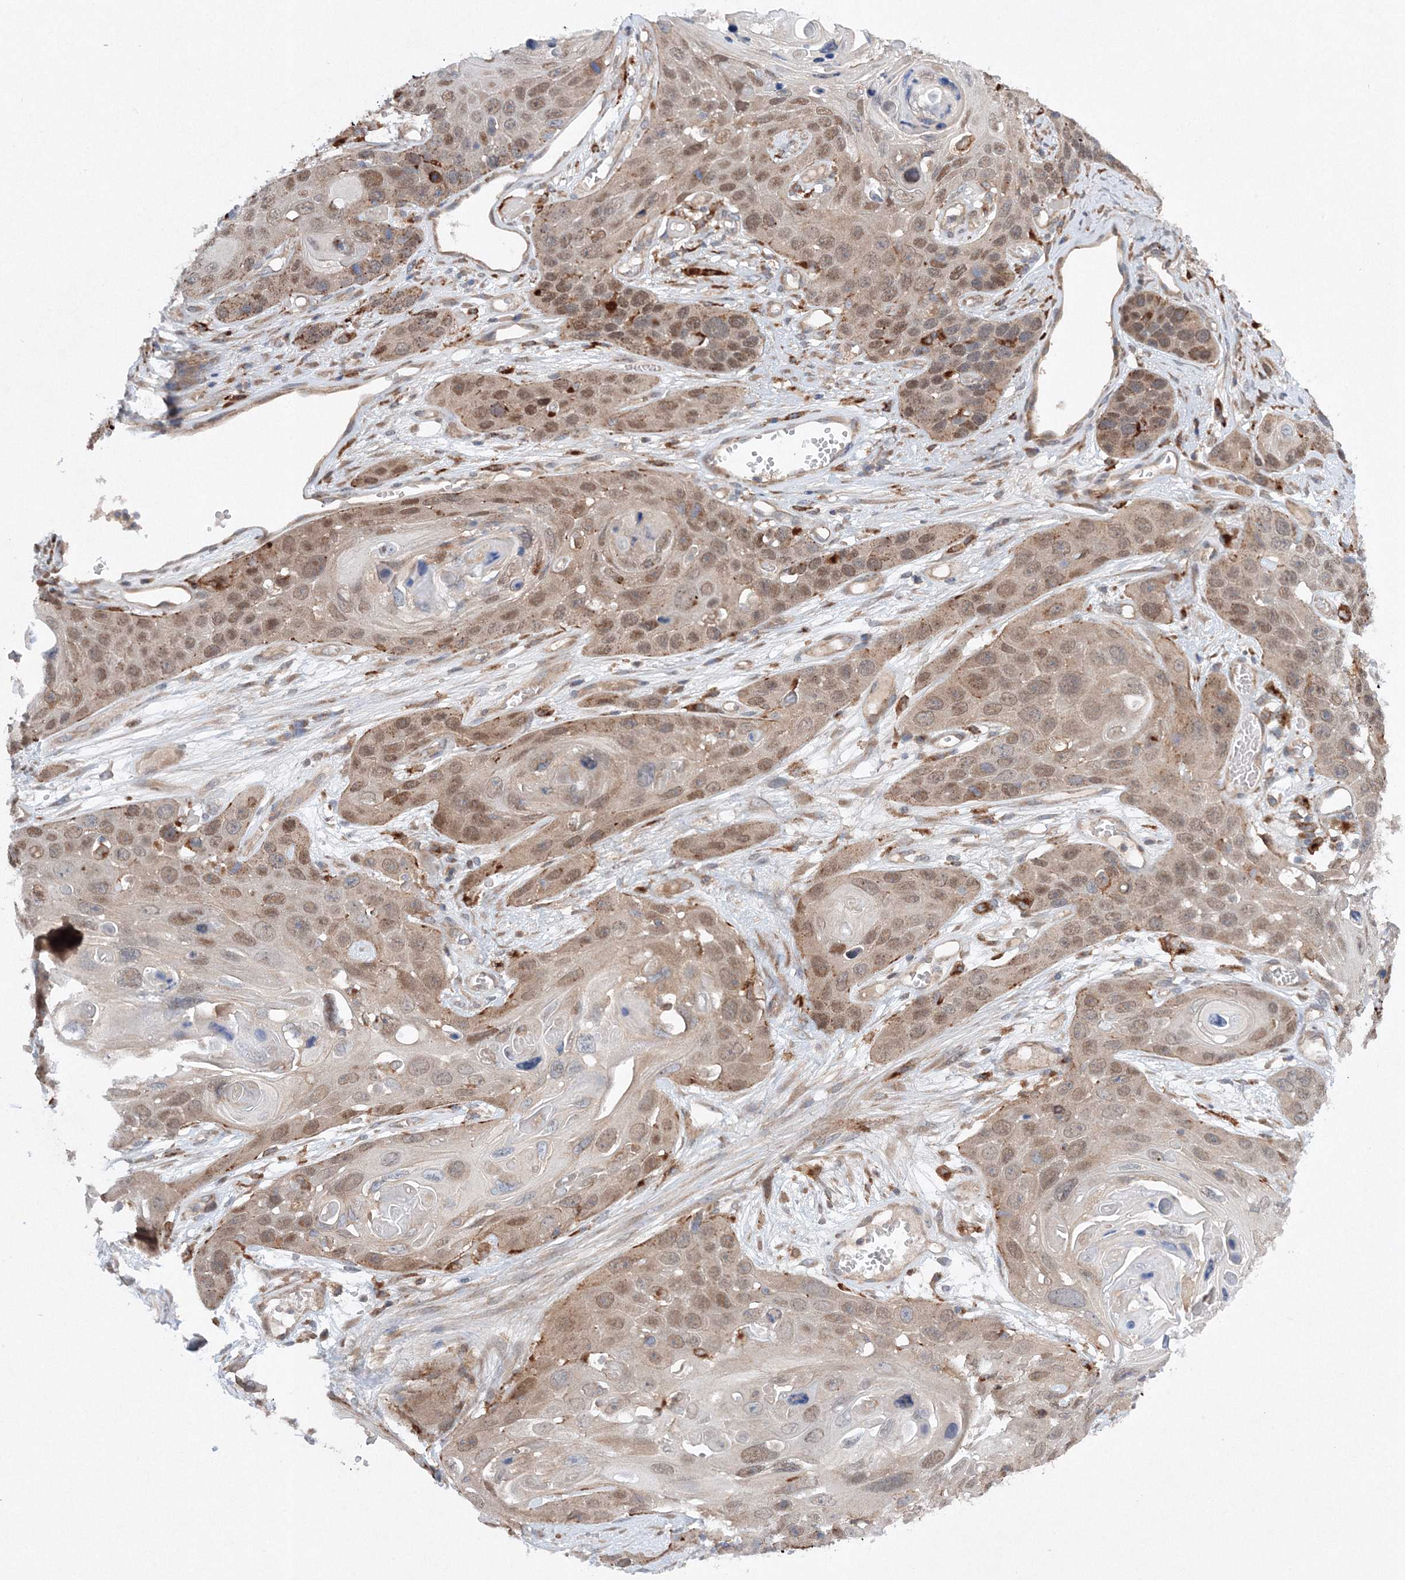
{"staining": {"intensity": "moderate", "quantity": "25%-75%", "location": "cytoplasmic/membranous,nuclear"}, "tissue": "skin cancer", "cell_type": "Tumor cells", "image_type": "cancer", "snomed": [{"axis": "morphology", "description": "Squamous cell carcinoma, NOS"}, {"axis": "topography", "description": "Skin"}], "caption": "This micrograph displays immunohistochemistry staining of human skin cancer, with medium moderate cytoplasmic/membranous and nuclear expression in about 25%-75% of tumor cells.", "gene": "SLC36A1", "patient": {"sex": "male", "age": 55}}